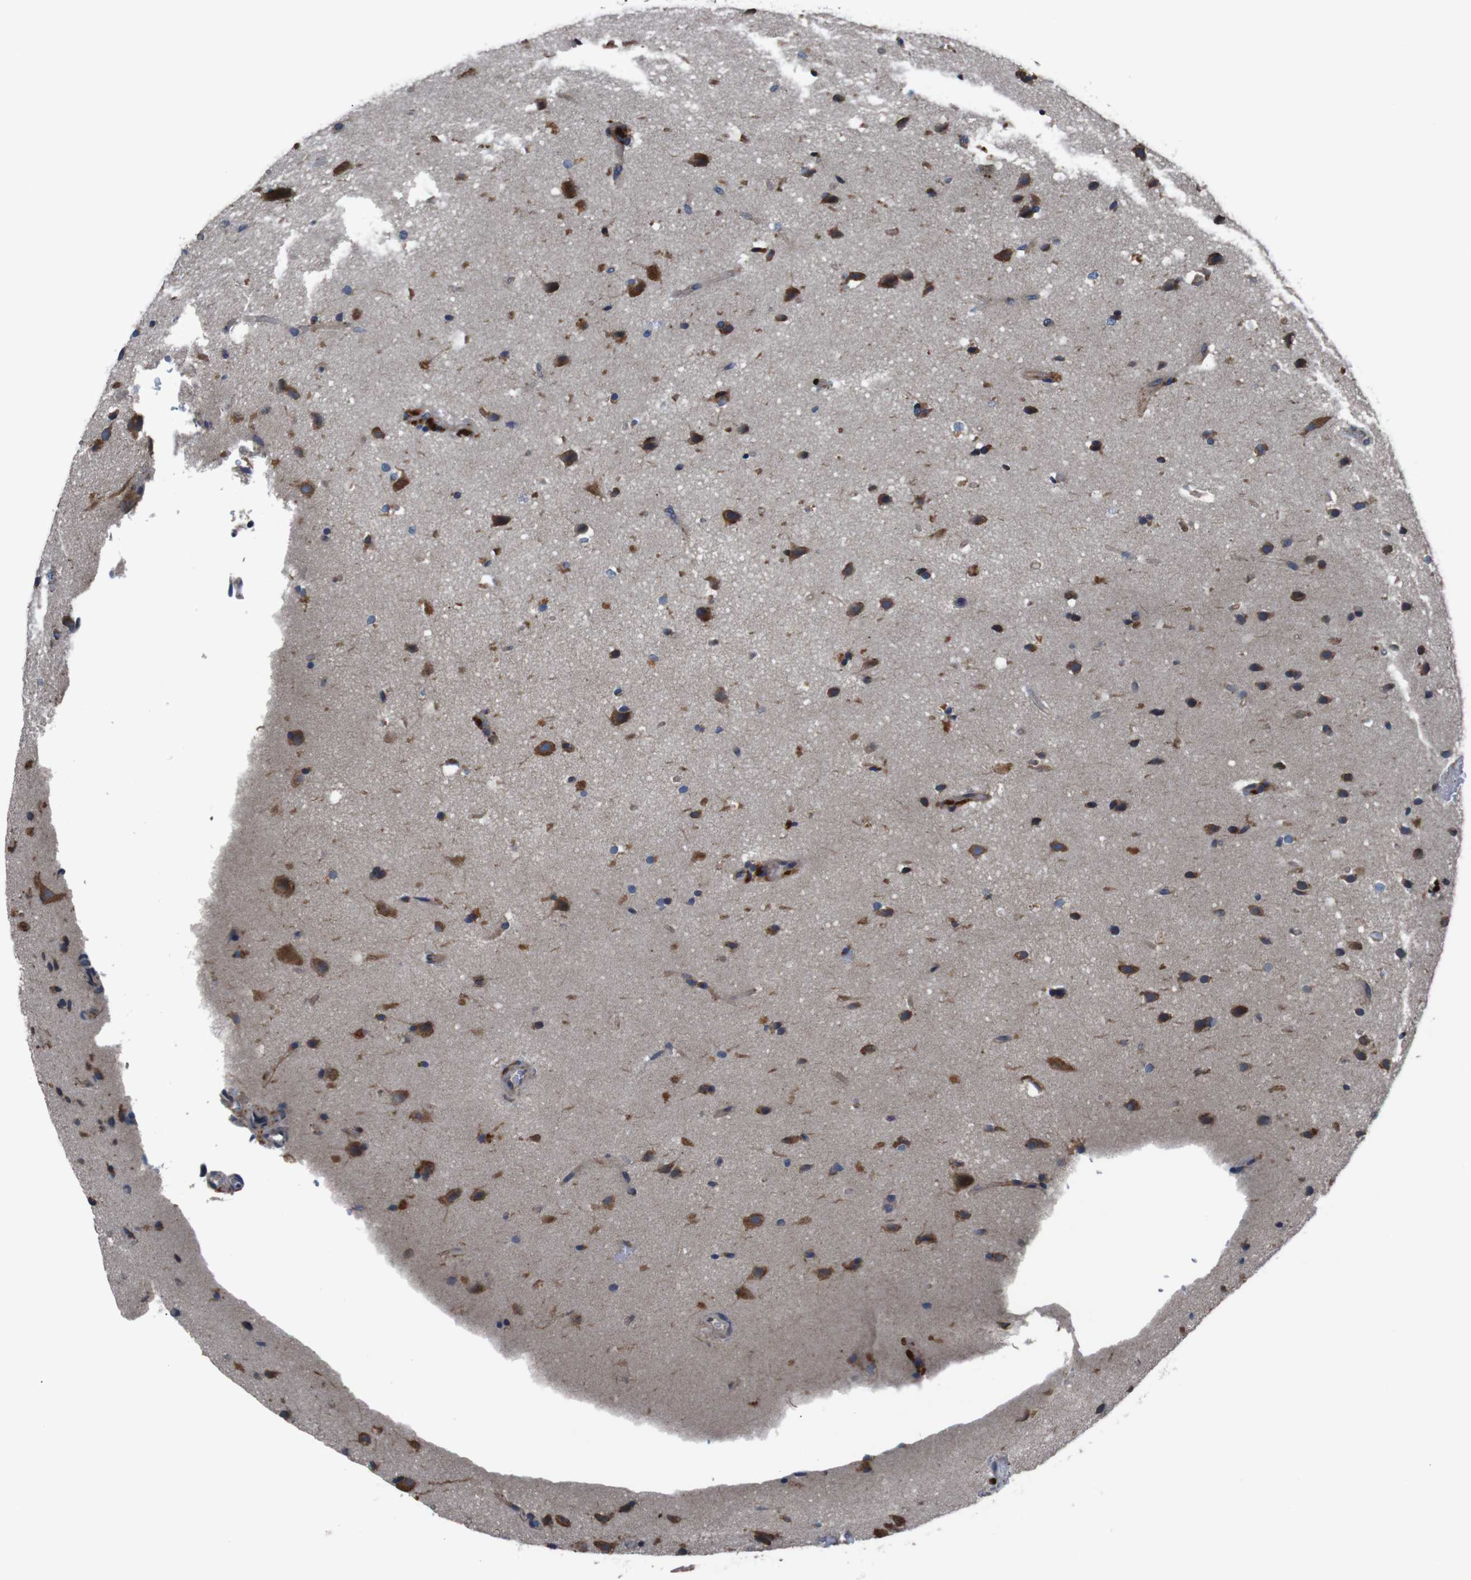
{"staining": {"intensity": "strong", "quantity": "25%-75%", "location": "cytoplasmic/membranous"}, "tissue": "glioma", "cell_type": "Tumor cells", "image_type": "cancer", "snomed": [{"axis": "morphology", "description": "Glioma, malignant, Low grade"}, {"axis": "topography", "description": "Cerebral cortex"}], "caption": "Protein expression analysis of malignant low-grade glioma displays strong cytoplasmic/membranous positivity in approximately 25%-75% of tumor cells. Using DAB (brown) and hematoxylin (blue) stains, captured at high magnification using brightfield microscopy.", "gene": "SIGMAR1", "patient": {"sex": "female", "age": 47}}